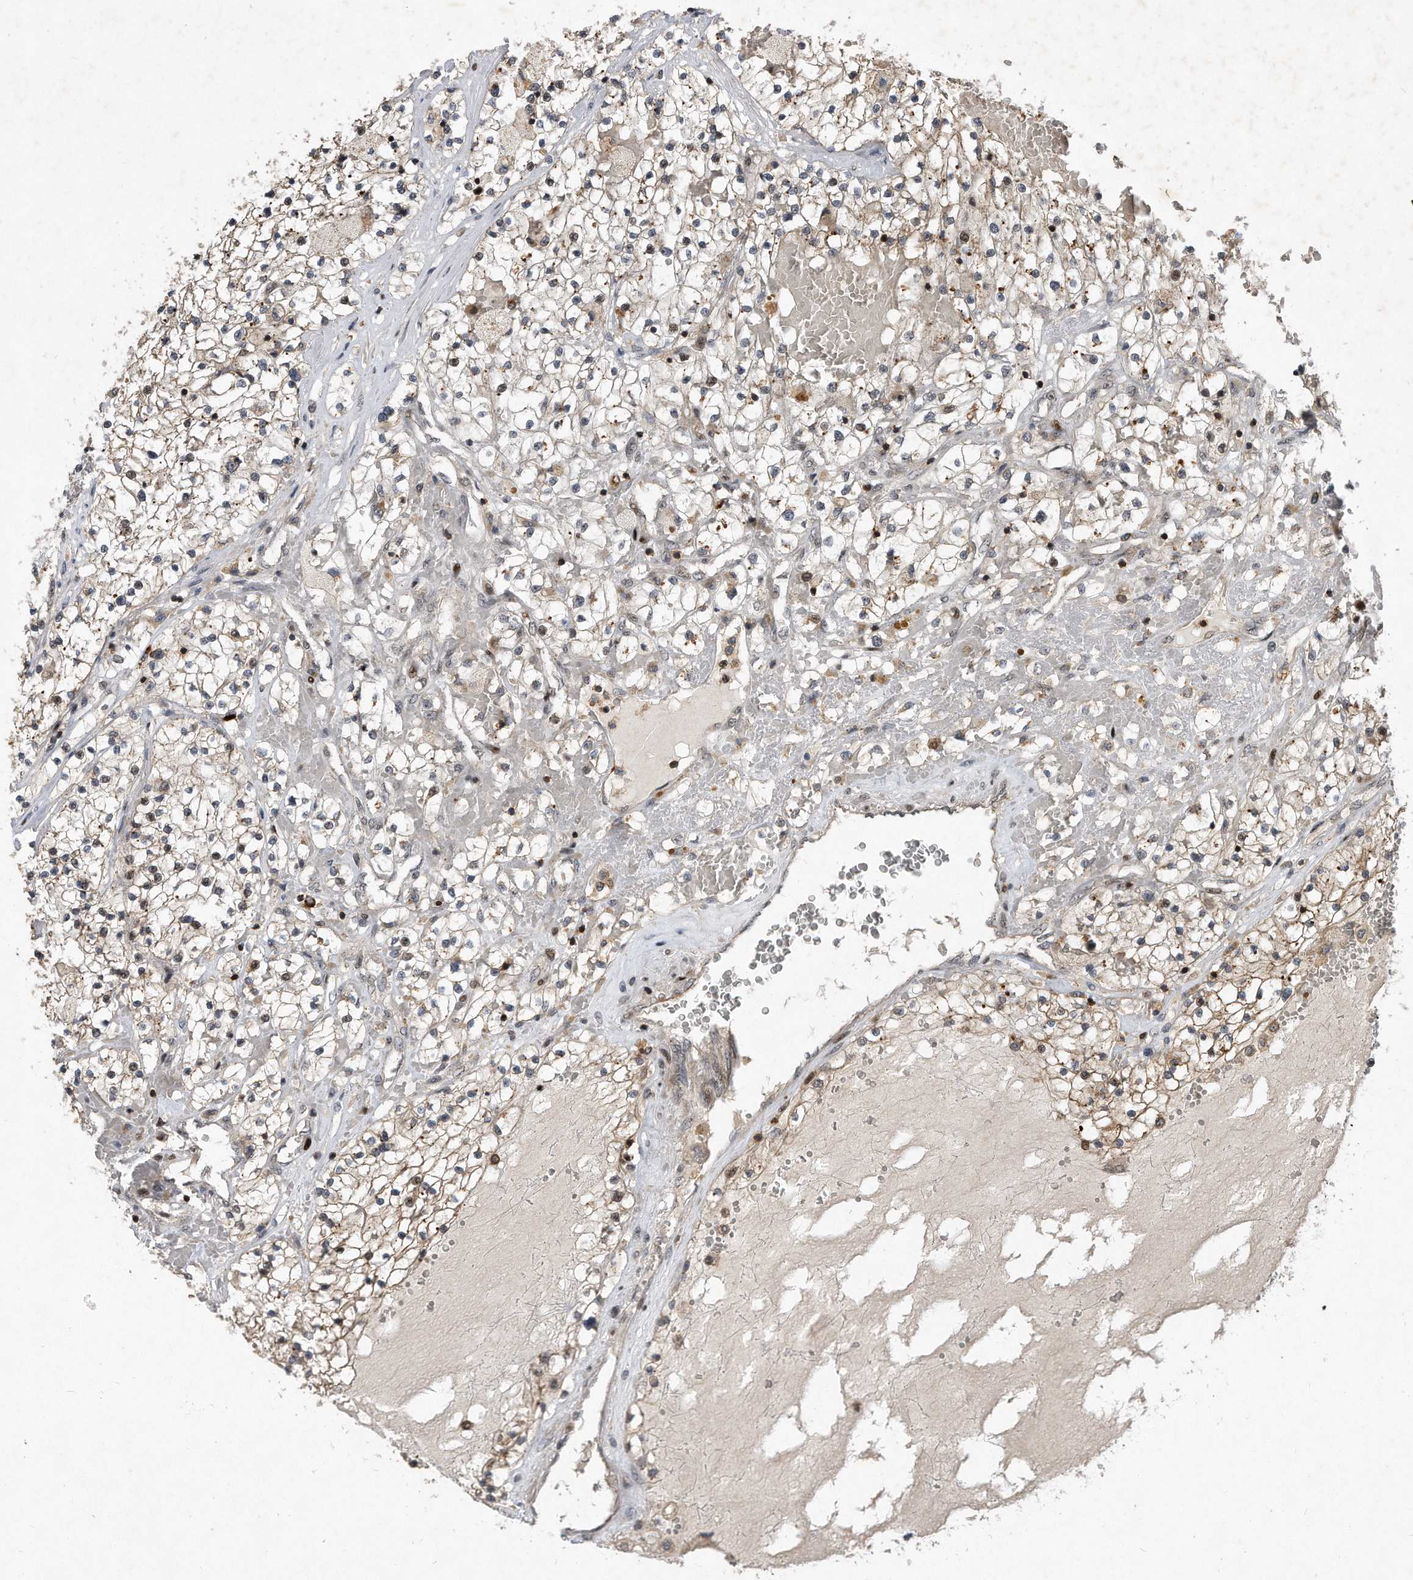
{"staining": {"intensity": "moderate", "quantity": "<25%", "location": "cytoplasmic/membranous"}, "tissue": "renal cancer", "cell_type": "Tumor cells", "image_type": "cancer", "snomed": [{"axis": "morphology", "description": "Normal tissue, NOS"}, {"axis": "morphology", "description": "Adenocarcinoma, NOS"}, {"axis": "topography", "description": "Kidney"}], "caption": "DAB (3,3'-diaminobenzidine) immunohistochemical staining of human renal adenocarcinoma demonstrates moderate cytoplasmic/membranous protein positivity in approximately <25% of tumor cells.", "gene": "PGBD2", "patient": {"sex": "male", "age": 68}}